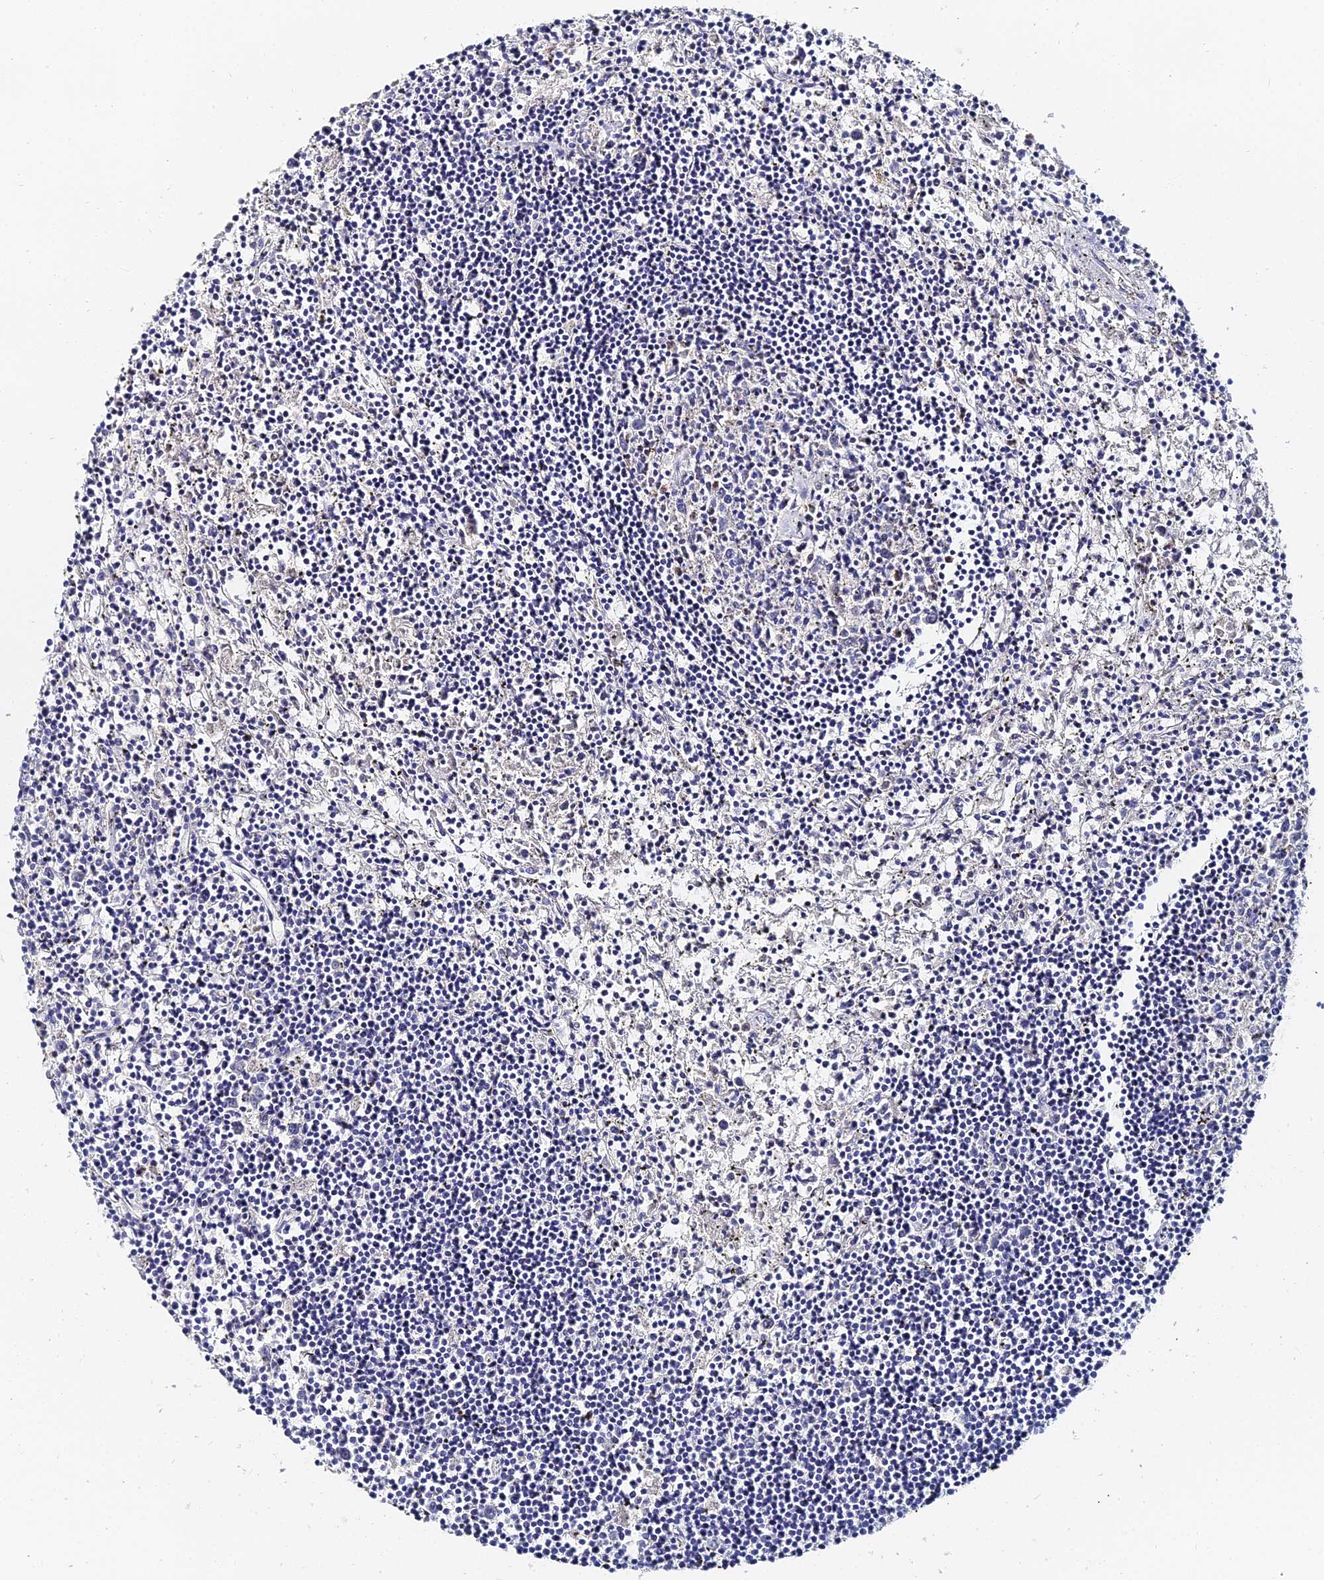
{"staining": {"intensity": "negative", "quantity": "none", "location": "none"}, "tissue": "lymphoma", "cell_type": "Tumor cells", "image_type": "cancer", "snomed": [{"axis": "morphology", "description": "Malignant lymphoma, non-Hodgkin's type, Low grade"}, {"axis": "topography", "description": "Spleen"}], "caption": "A photomicrograph of human lymphoma is negative for staining in tumor cells. (Immunohistochemistry (ihc), brightfield microscopy, high magnification).", "gene": "KRT17", "patient": {"sex": "male", "age": 76}}